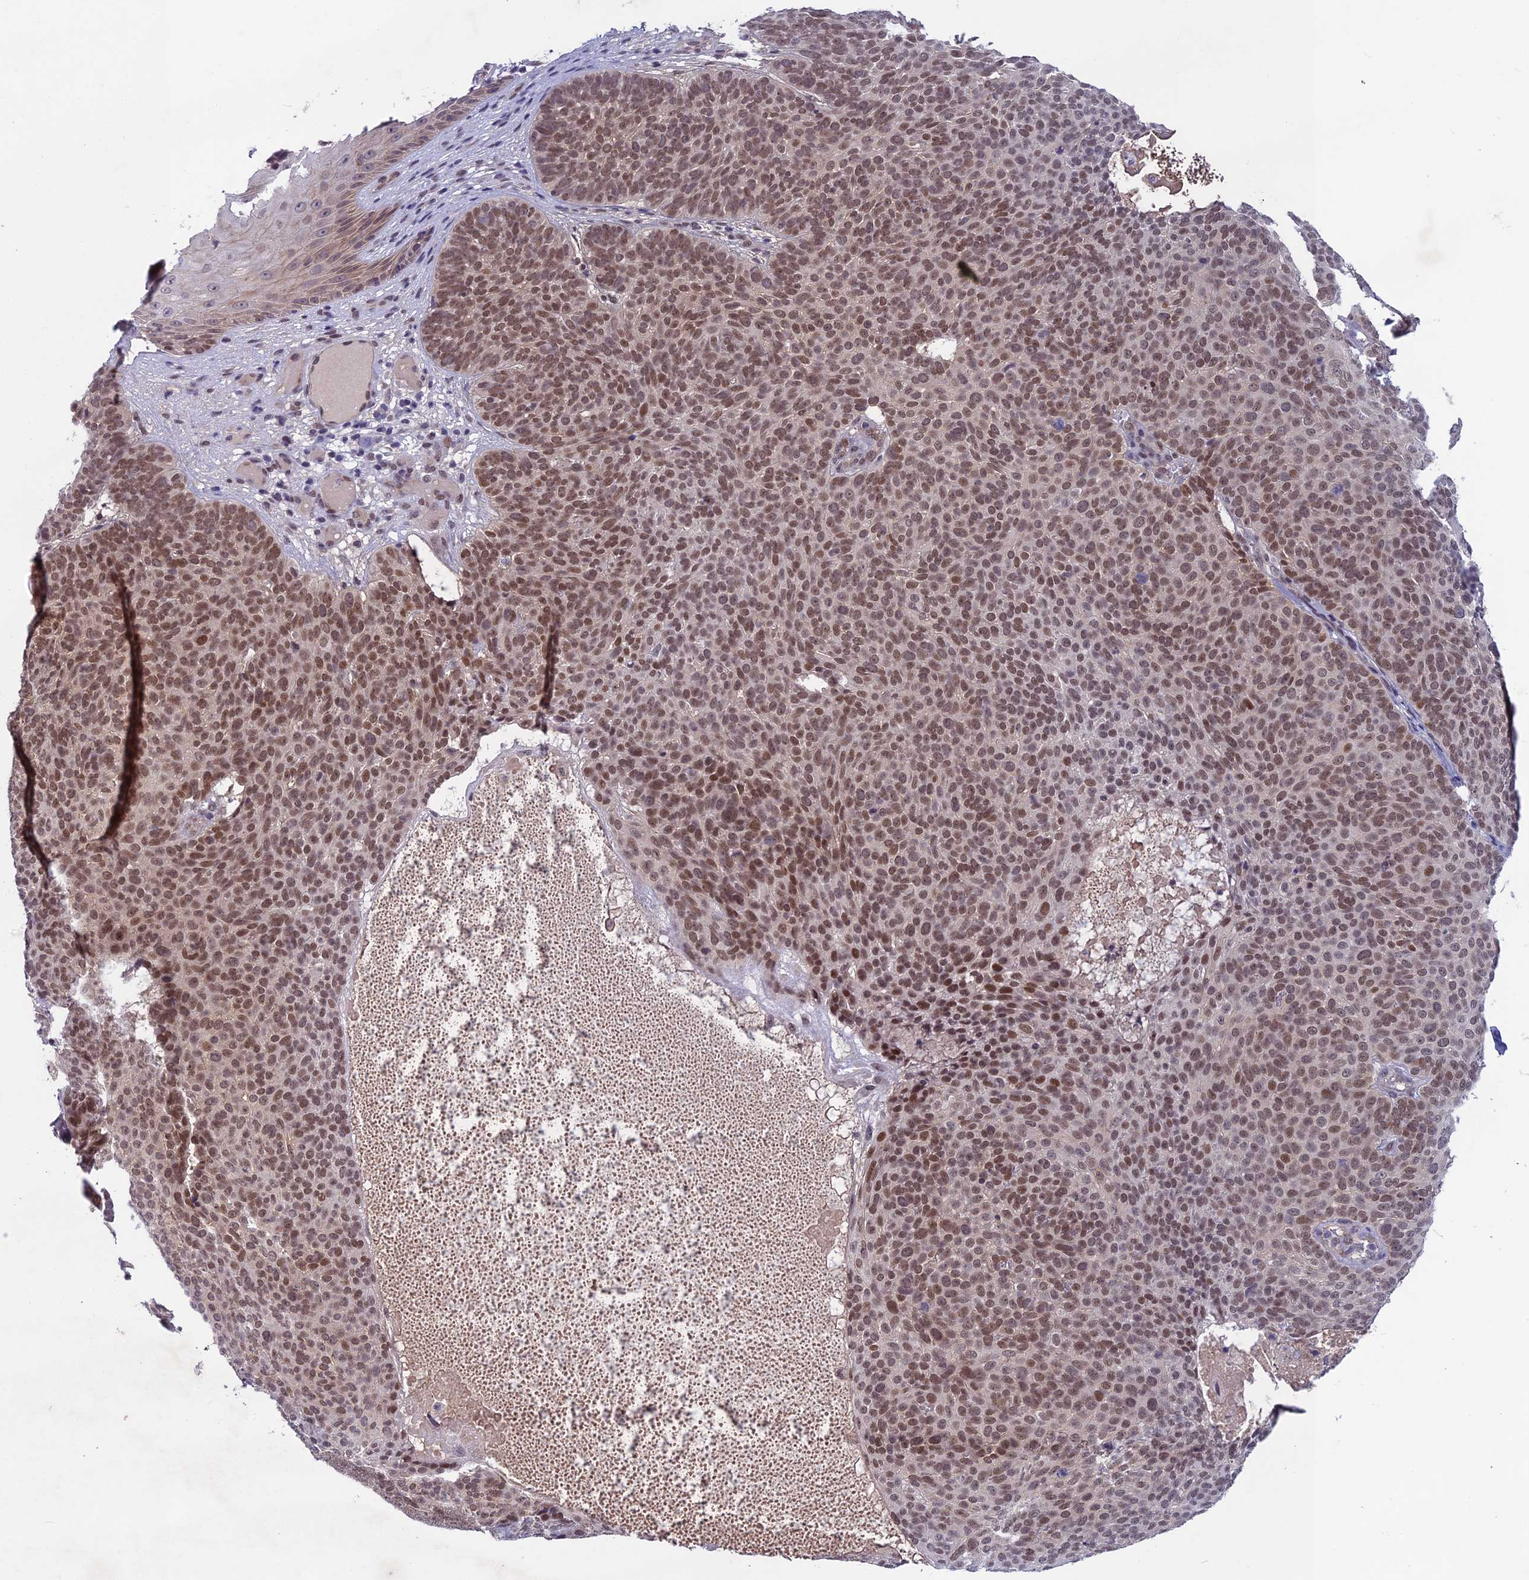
{"staining": {"intensity": "moderate", "quantity": ">75%", "location": "nuclear"}, "tissue": "skin cancer", "cell_type": "Tumor cells", "image_type": "cancer", "snomed": [{"axis": "morphology", "description": "Basal cell carcinoma"}, {"axis": "topography", "description": "Skin"}], "caption": "Tumor cells display medium levels of moderate nuclear positivity in approximately >75% of cells in skin cancer.", "gene": "FKBPL", "patient": {"sex": "male", "age": 85}}